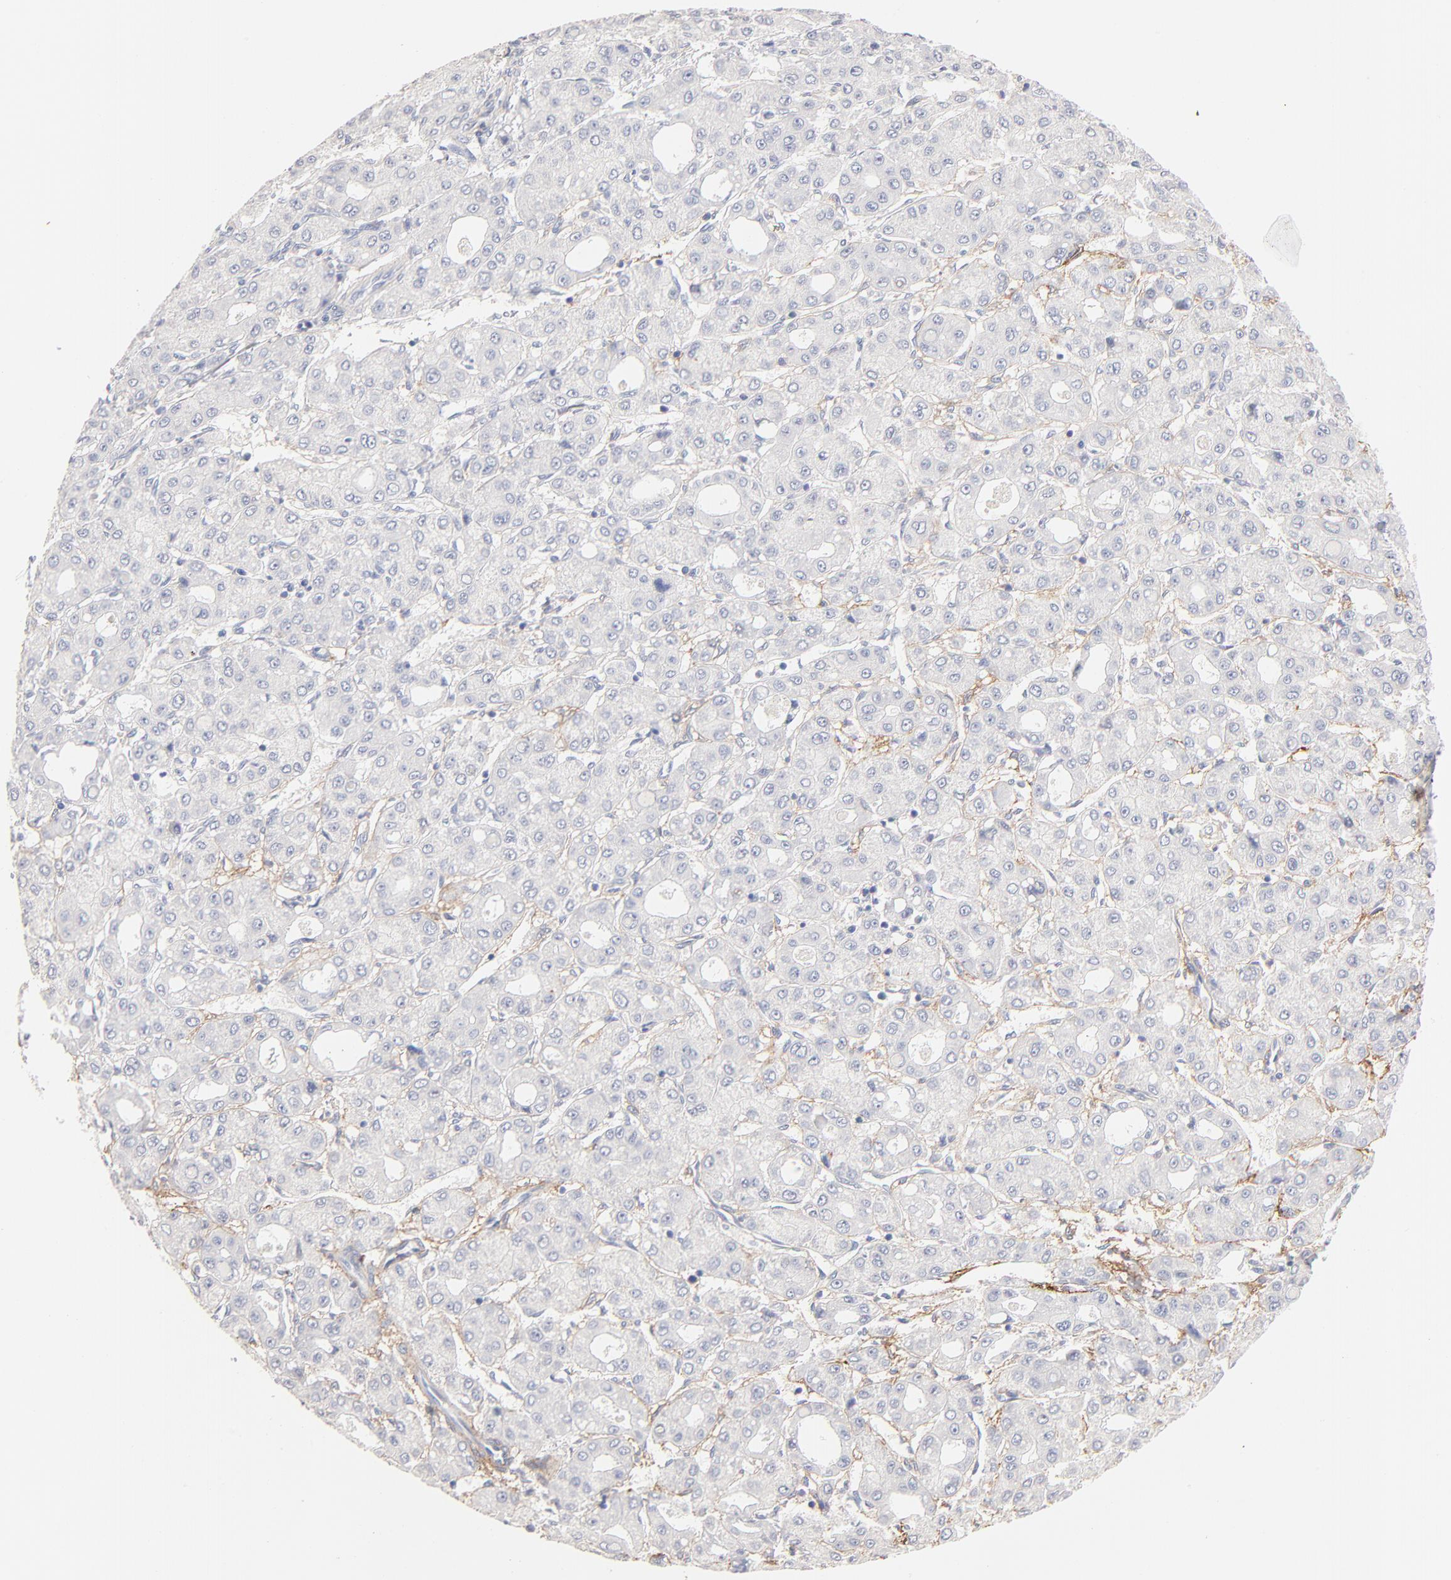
{"staining": {"intensity": "negative", "quantity": "none", "location": "none"}, "tissue": "liver cancer", "cell_type": "Tumor cells", "image_type": "cancer", "snomed": [{"axis": "morphology", "description": "Carcinoma, Hepatocellular, NOS"}, {"axis": "topography", "description": "Liver"}], "caption": "Hepatocellular carcinoma (liver) was stained to show a protein in brown. There is no significant positivity in tumor cells. The staining is performed using DAB (3,3'-diaminobenzidine) brown chromogen with nuclei counter-stained in using hematoxylin.", "gene": "ITGA8", "patient": {"sex": "male", "age": 69}}